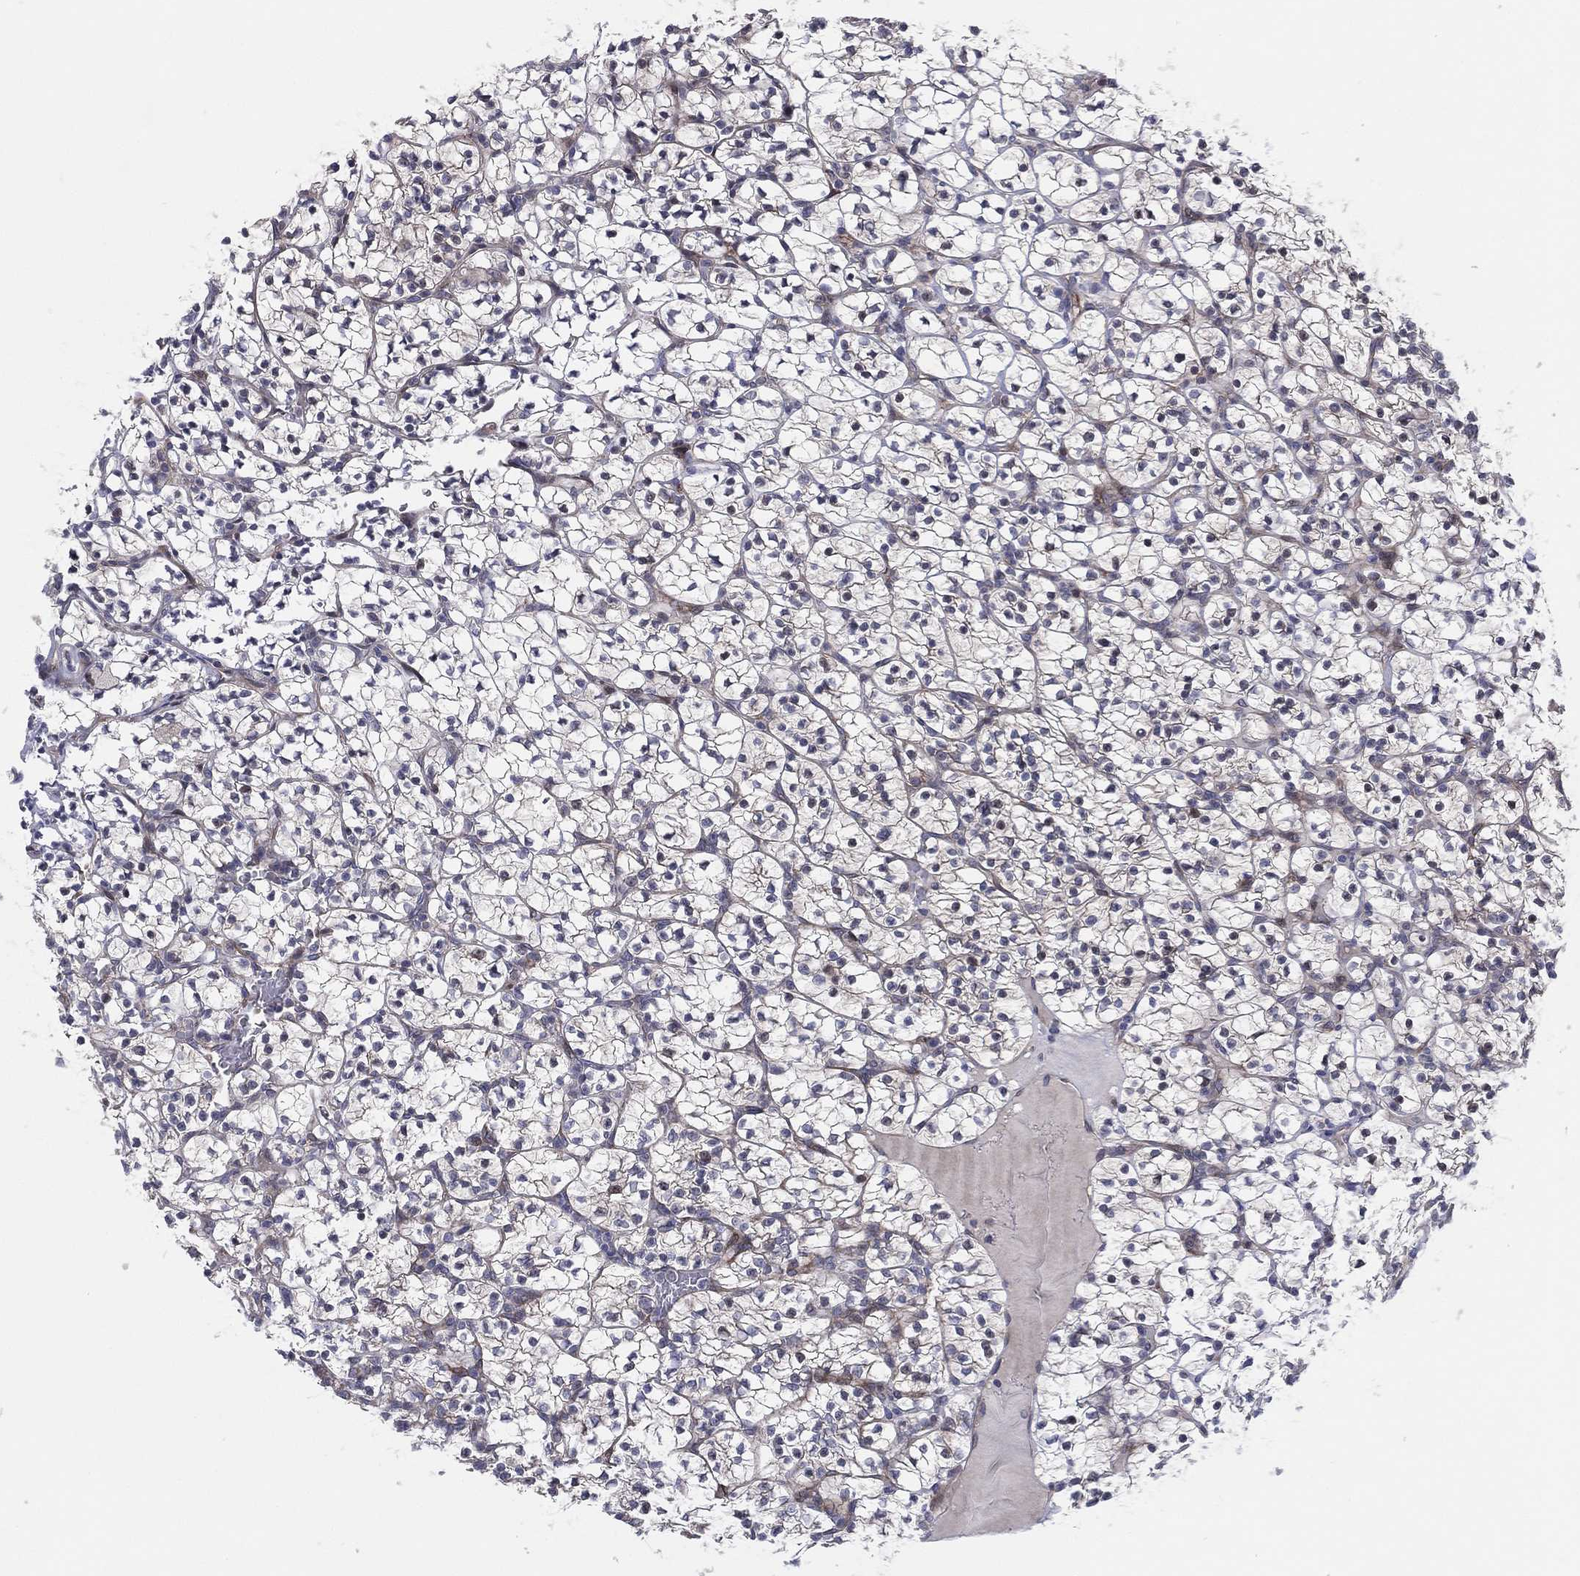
{"staining": {"intensity": "negative", "quantity": "none", "location": "none"}, "tissue": "renal cancer", "cell_type": "Tumor cells", "image_type": "cancer", "snomed": [{"axis": "morphology", "description": "Adenocarcinoma, NOS"}, {"axis": "topography", "description": "Kidney"}], "caption": "Immunohistochemistry (IHC) histopathology image of human renal cancer stained for a protein (brown), which displays no expression in tumor cells.", "gene": "UTP14A", "patient": {"sex": "female", "age": 89}}